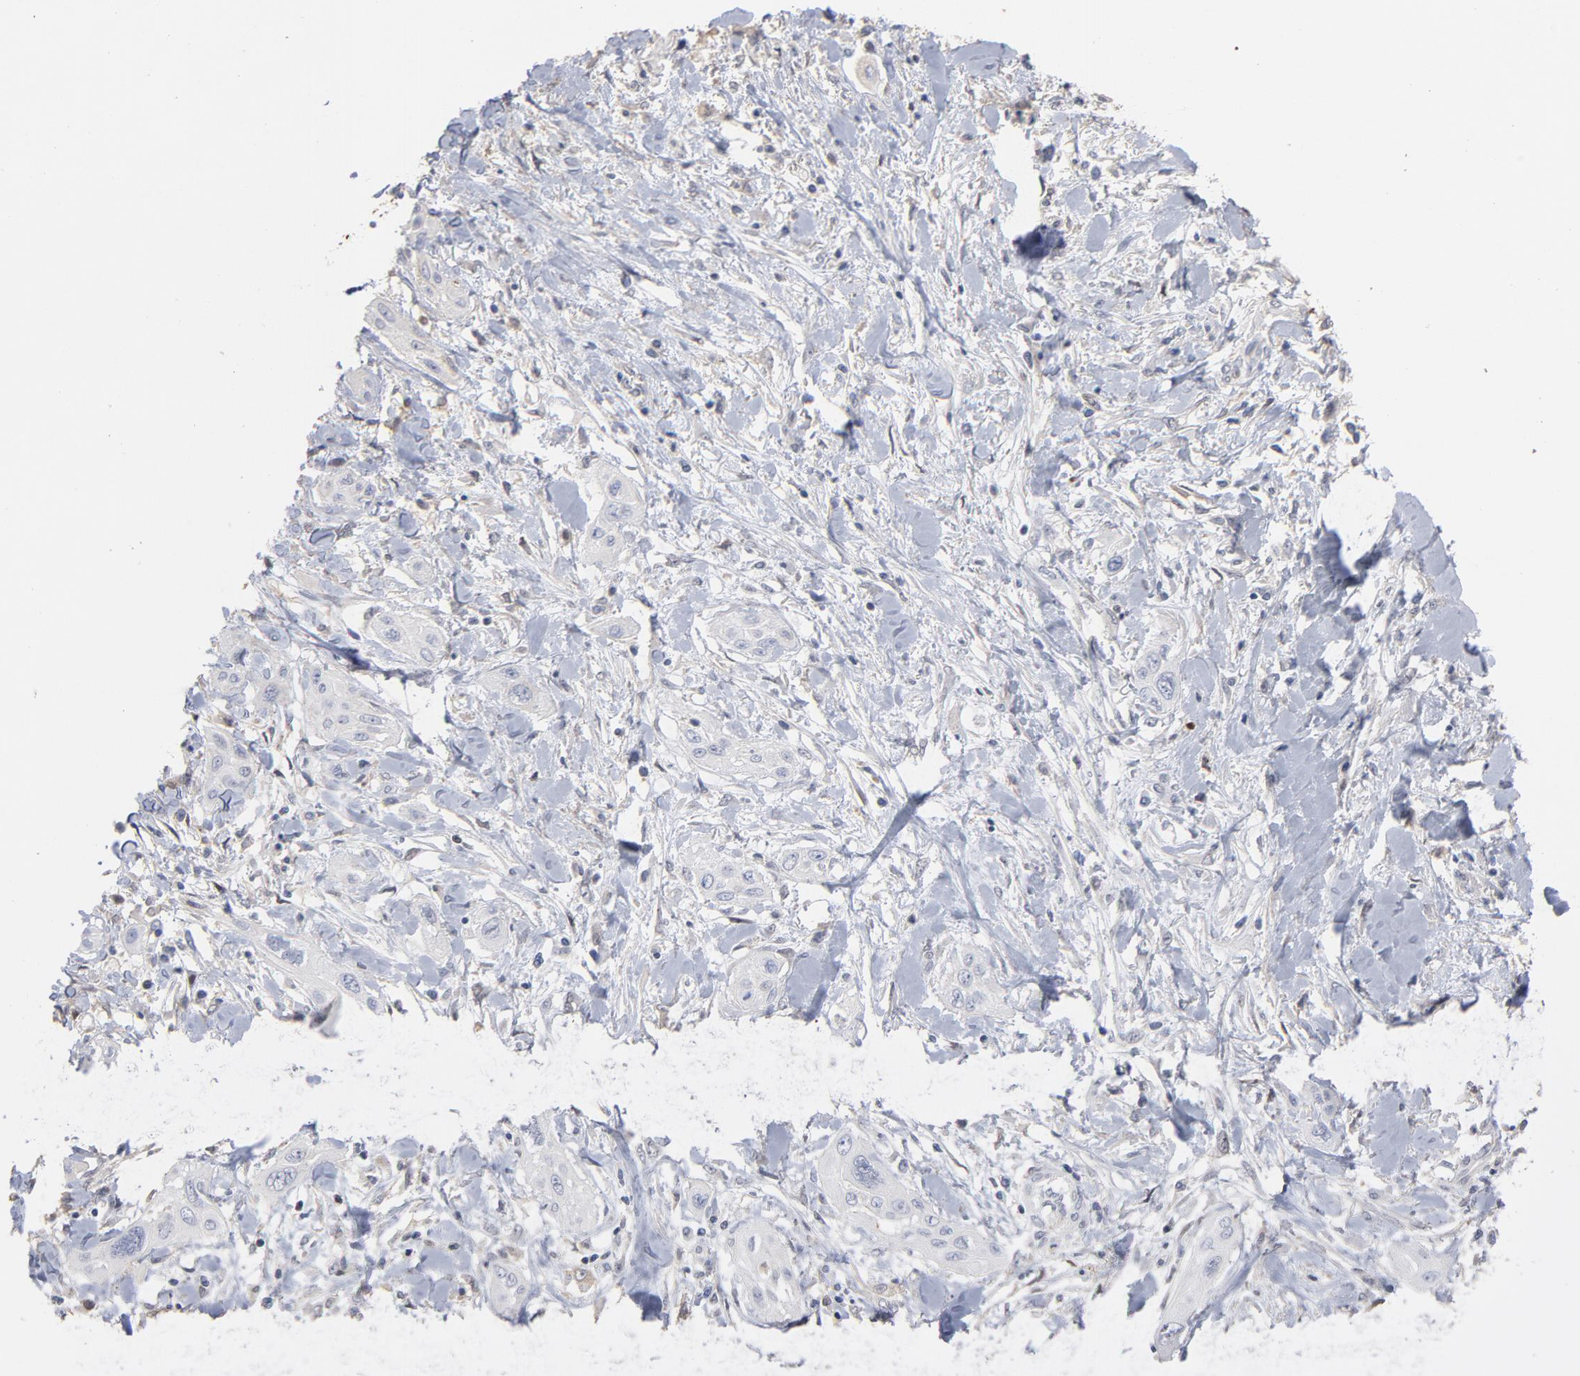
{"staining": {"intensity": "negative", "quantity": "none", "location": "none"}, "tissue": "lung cancer", "cell_type": "Tumor cells", "image_type": "cancer", "snomed": [{"axis": "morphology", "description": "Squamous cell carcinoma, NOS"}, {"axis": "topography", "description": "Lung"}], "caption": "An immunohistochemistry (IHC) micrograph of lung cancer is shown. There is no staining in tumor cells of lung cancer.", "gene": "PNMA1", "patient": {"sex": "female", "age": 47}}